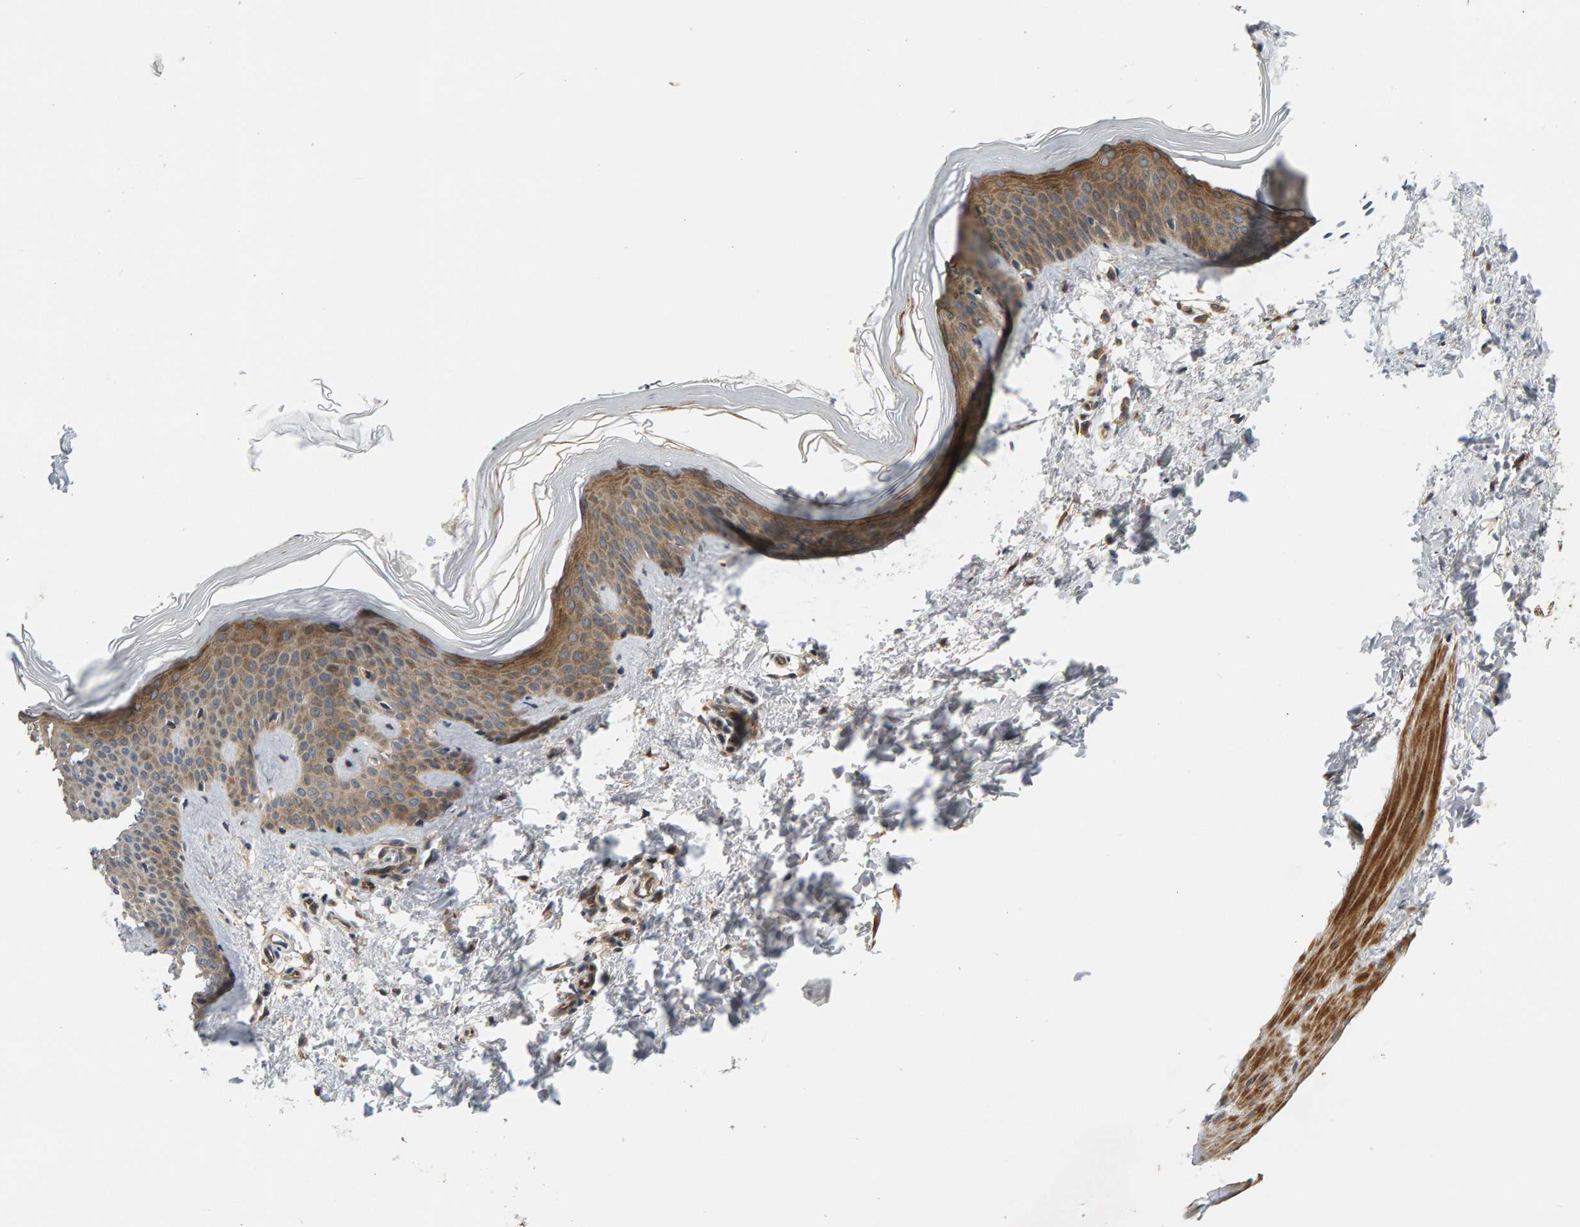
{"staining": {"intensity": "moderate", "quantity": ">75%", "location": "cytoplasmic/membranous"}, "tissue": "skin", "cell_type": "Fibroblasts", "image_type": "normal", "snomed": [{"axis": "morphology", "description": "Normal tissue, NOS"}, {"axis": "topography", "description": "Skin"}], "caption": "A histopathology image of human skin stained for a protein reveals moderate cytoplasmic/membranous brown staining in fibroblasts. The staining was performed using DAB, with brown indicating positive protein expression. Nuclei are stained blue with hematoxylin.", "gene": "BAHCC1", "patient": {"sex": "female", "age": 27}}